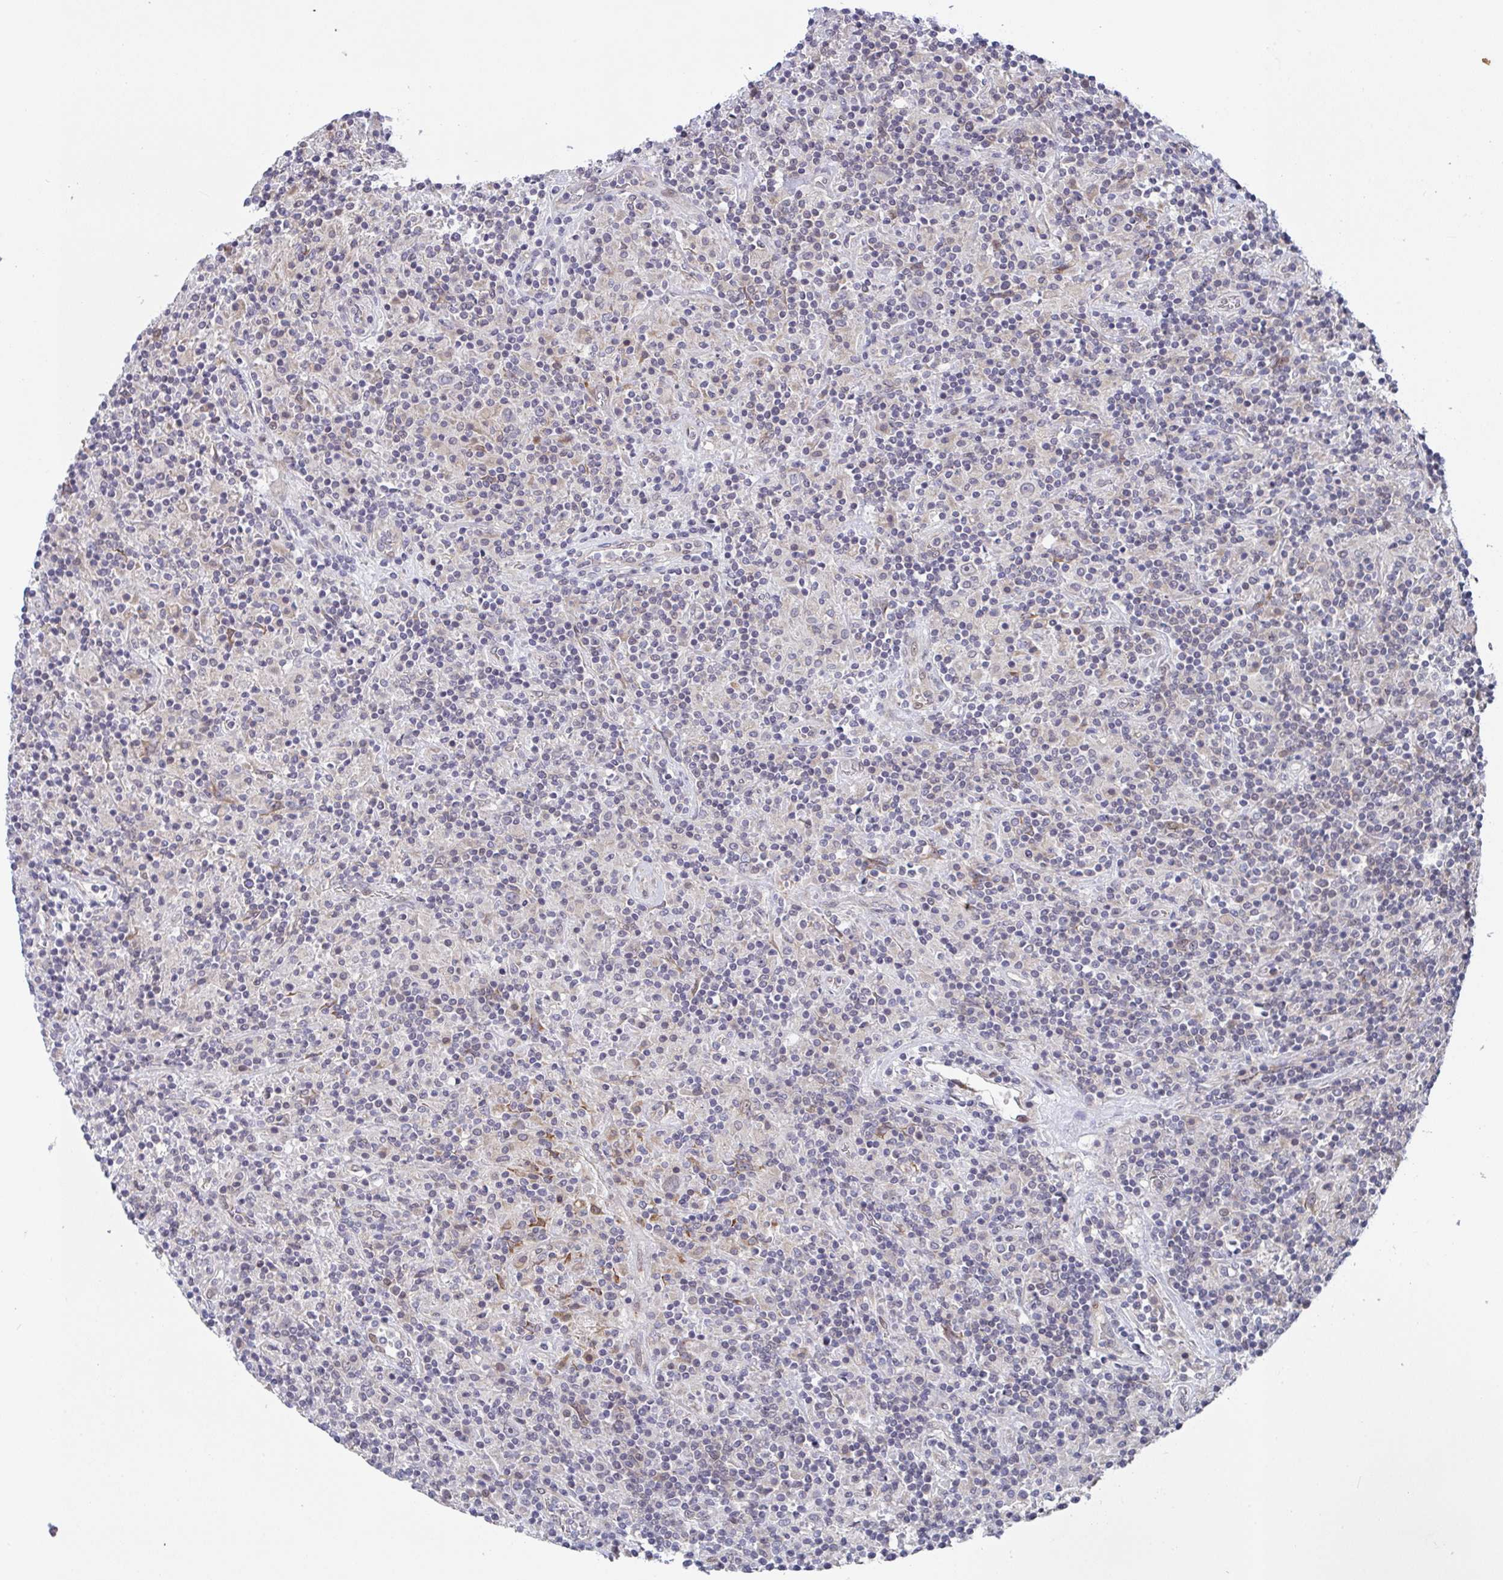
{"staining": {"intensity": "weak", "quantity": "<25%", "location": "nuclear"}, "tissue": "lymphoma", "cell_type": "Tumor cells", "image_type": "cancer", "snomed": [{"axis": "morphology", "description": "Hodgkin's disease, NOS"}, {"axis": "topography", "description": "Lymph node"}], "caption": "Immunohistochemistry (IHC) photomicrograph of human Hodgkin's disease stained for a protein (brown), which demonstrates no expression in tumor cells.", "gene": "RBM18", "patient": {"sex": "male", "age": 70}}